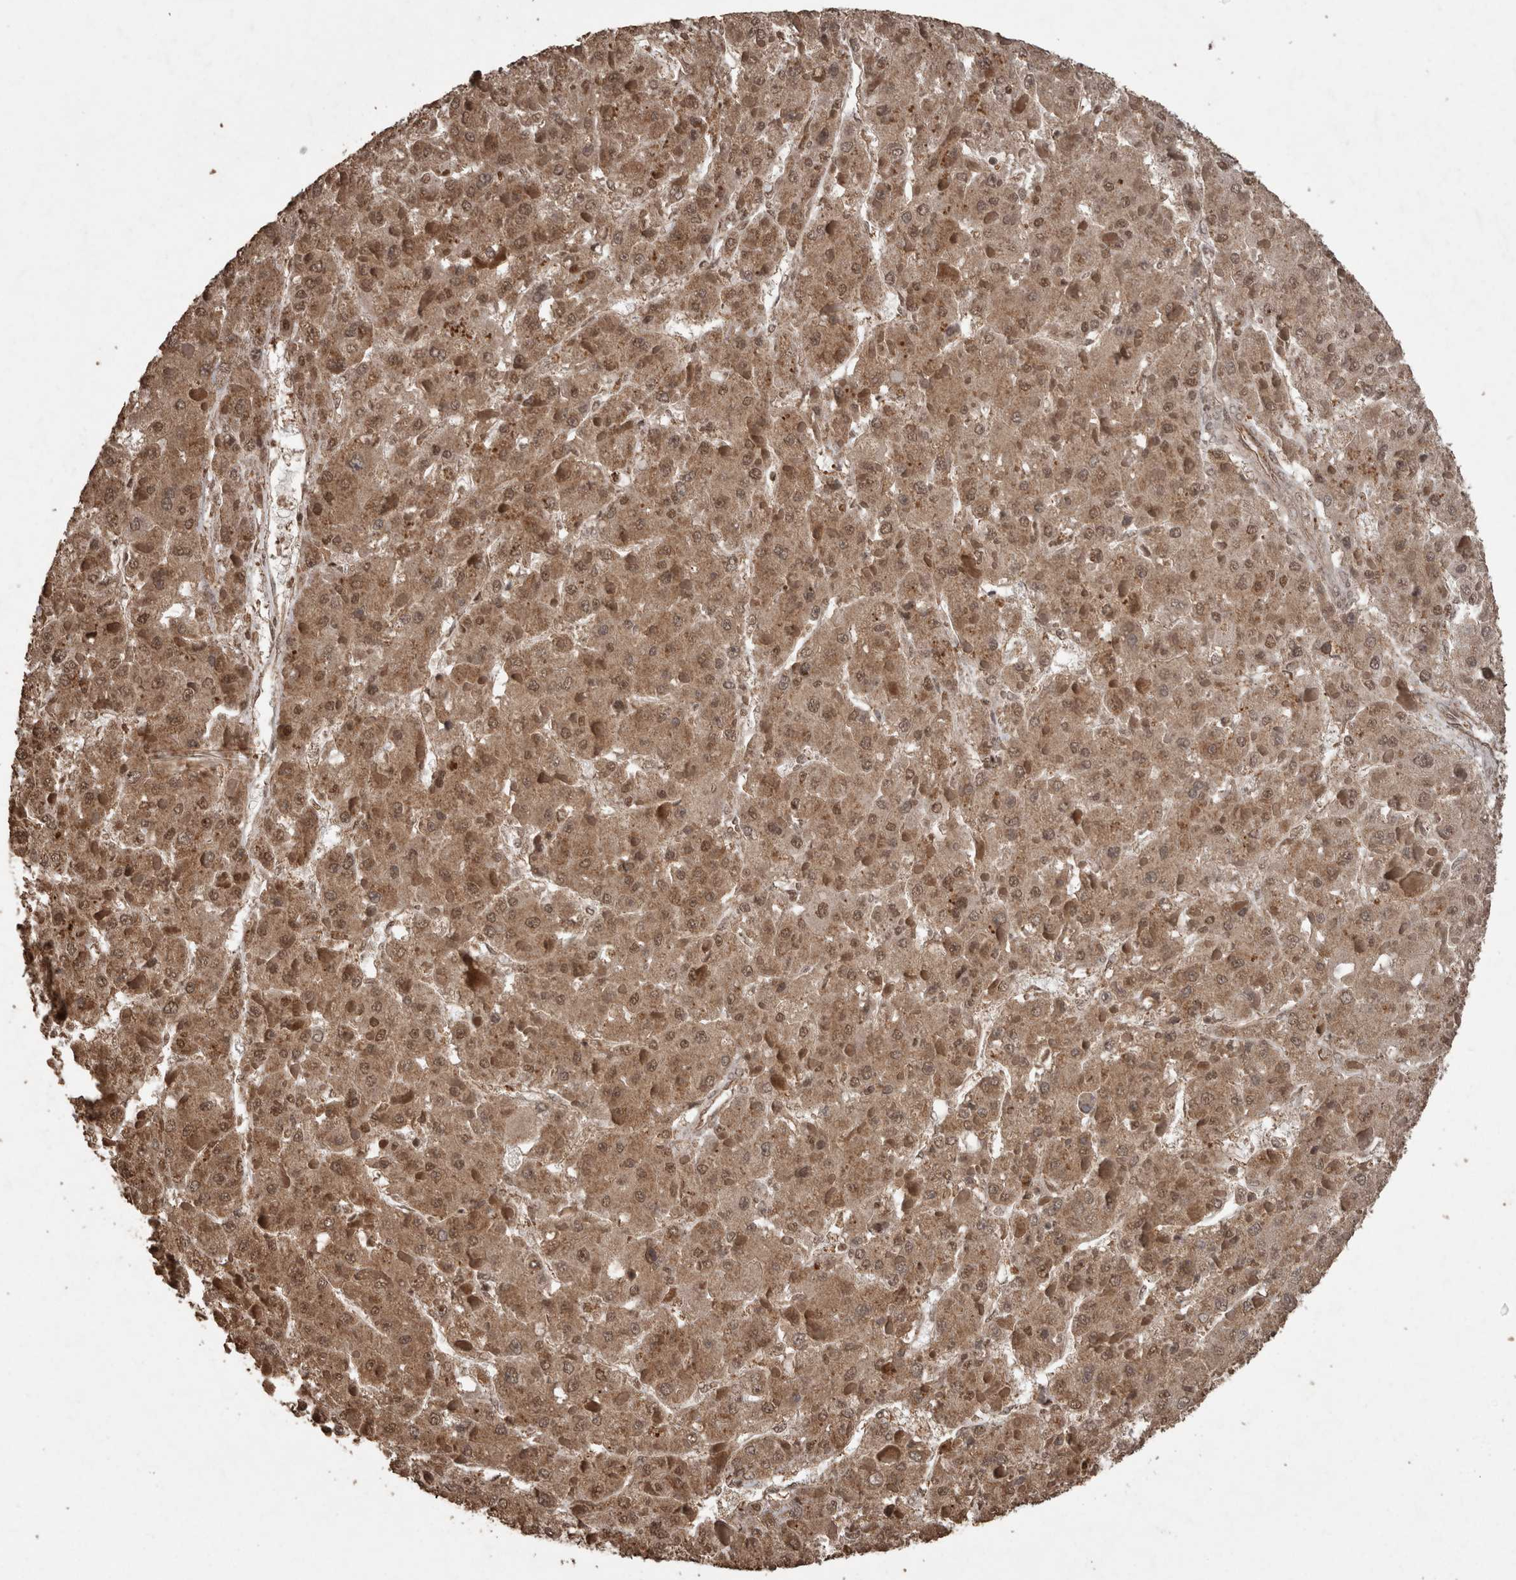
{"staining": {"intensity": "moderate", "quantity": ">75%", "location": "cytoplasmic/membranous,nuclear"}, "tissue": "liver cancer", "cell_type": "Tumor cells", "image_type": "cancer", "snomed": [{"axis": "morphology", "description": "Carcinoma, Hepatocellular, NOS"}, {"axis": "topography", "description": "Liver"}], "caption": "IHC (DAB) staining of human liver cancer displays moderate cytoplasmic/membranous and nuclear protein staining in approximately >75% of tumor cells.", "gene": "PINK1", "patient": {"sex": "female", "age": 73}}